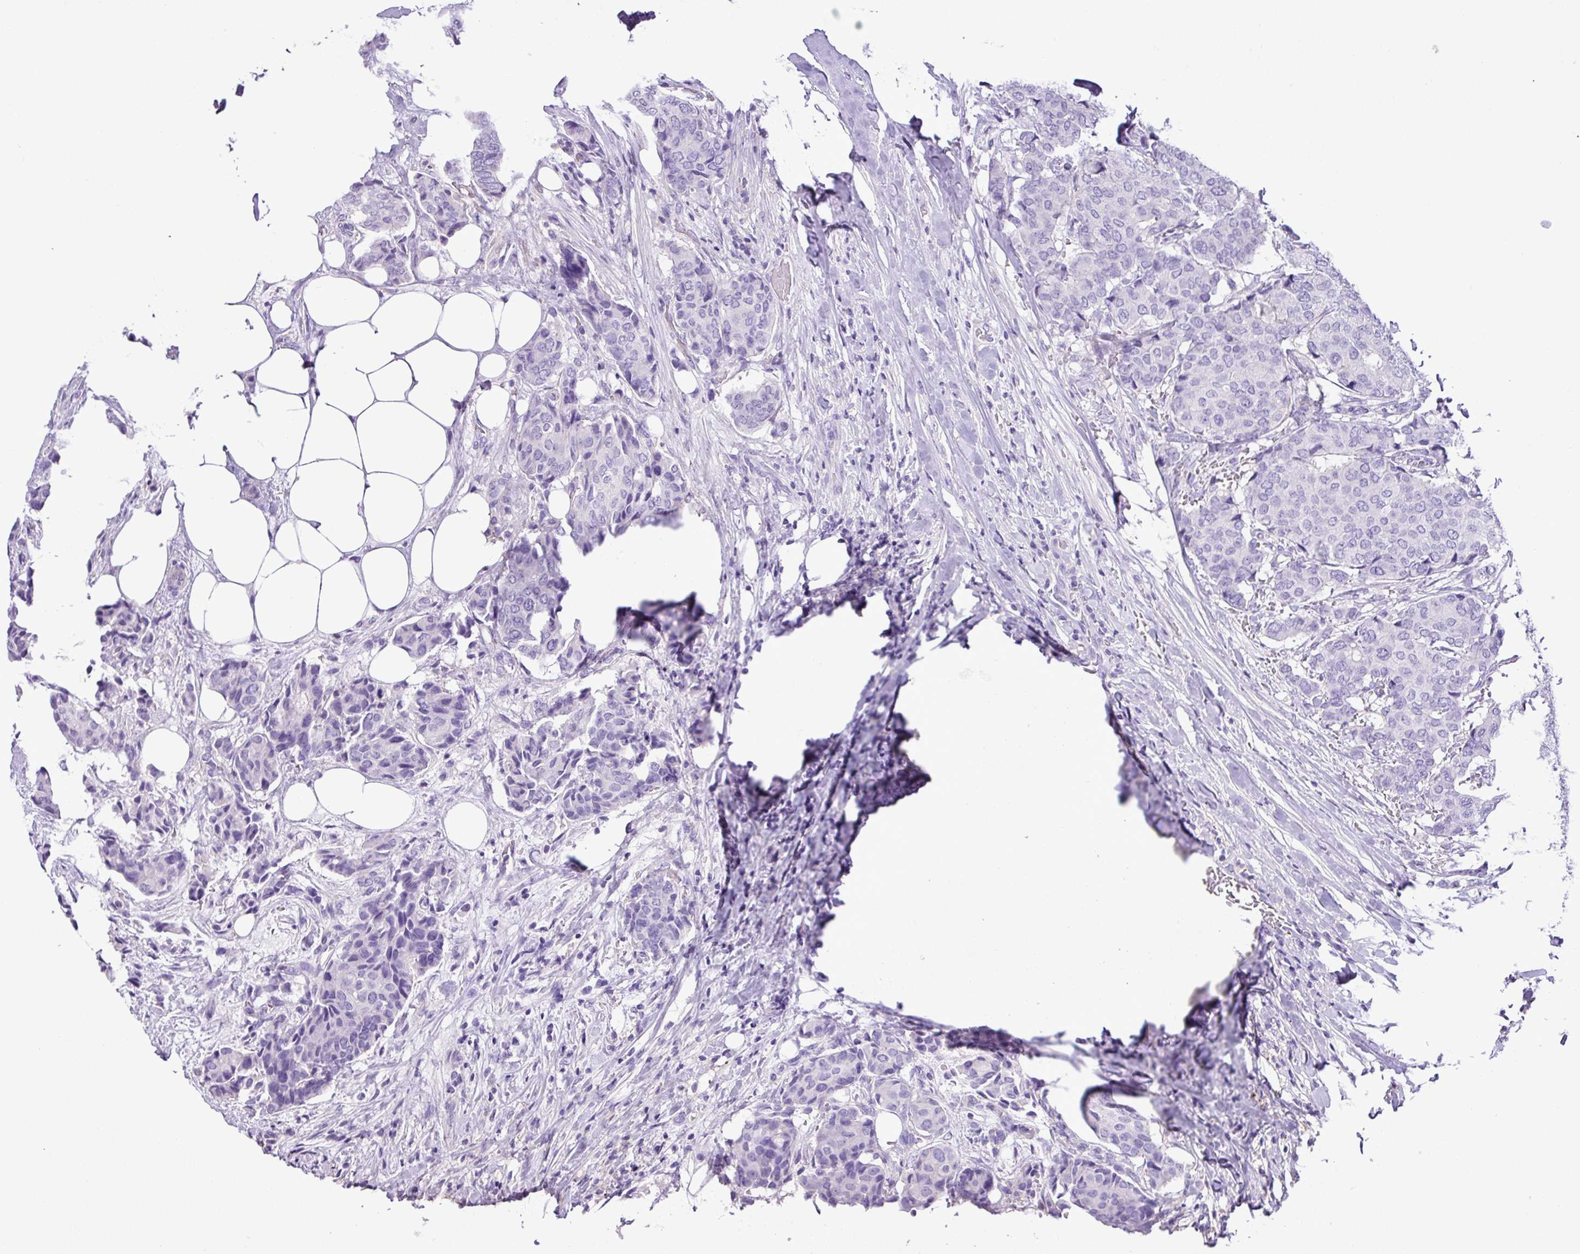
{"staining": {"intensity": "negative", "quantity": "none", "location": "none"}, "tissue": "breast cancer", "cell_type": "Tumor cells", "image_type": "cancer", "snomed": [{"axis": "morphology", "description": "Duct carcinoma"}, {"axis": "topography", "description": "Breast"}], "caption": "The histopathology image exhibits no significant expression in tumor cells of breast cancer (infiltrating ductal carcinoma). (Stains: DAB IHC with hematoxylin counter stain, Microscopy: brightfield microscopy at high magnification).", "gene": "ZNF334", "patient": {"sex": "female", "age": 75}}